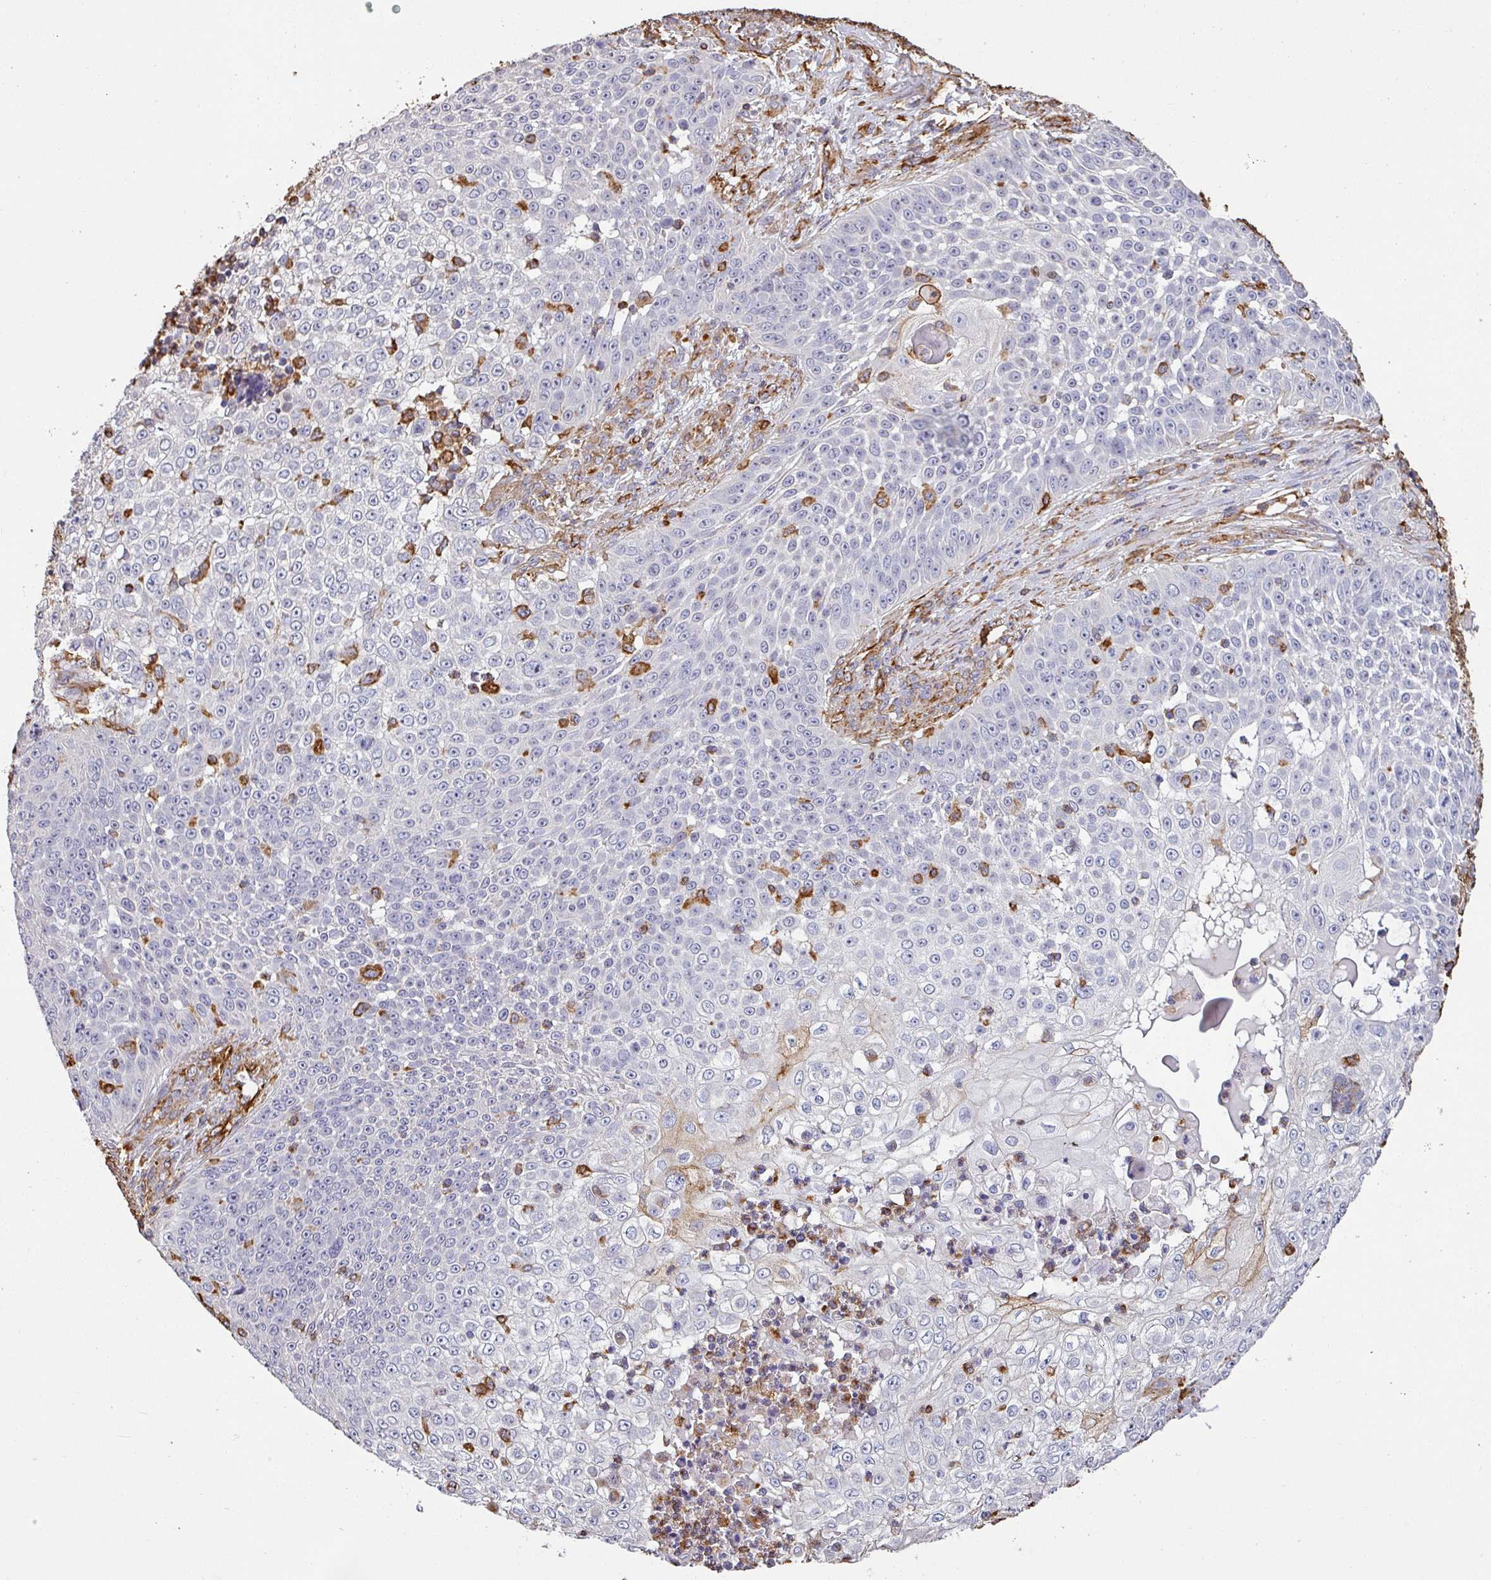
{"staining": {"intensity": "negative", "quantity": "none", "location": "none"}, "tissue": "skin cancer", "cell_type": "Tumor cells", "image_type": "cancer", "snomed": [{"axis": "morphology", "description": "Squamous cell carcinoma, NOS"}, {"axis": "topography", "description": "Skin"}], "caption": "The micrograph reveals no significant staining in tumor cells of skin squamous cell carcinoma.", "gene": "ZNF280C", "patient": {"sex": "male", "age": 24}}